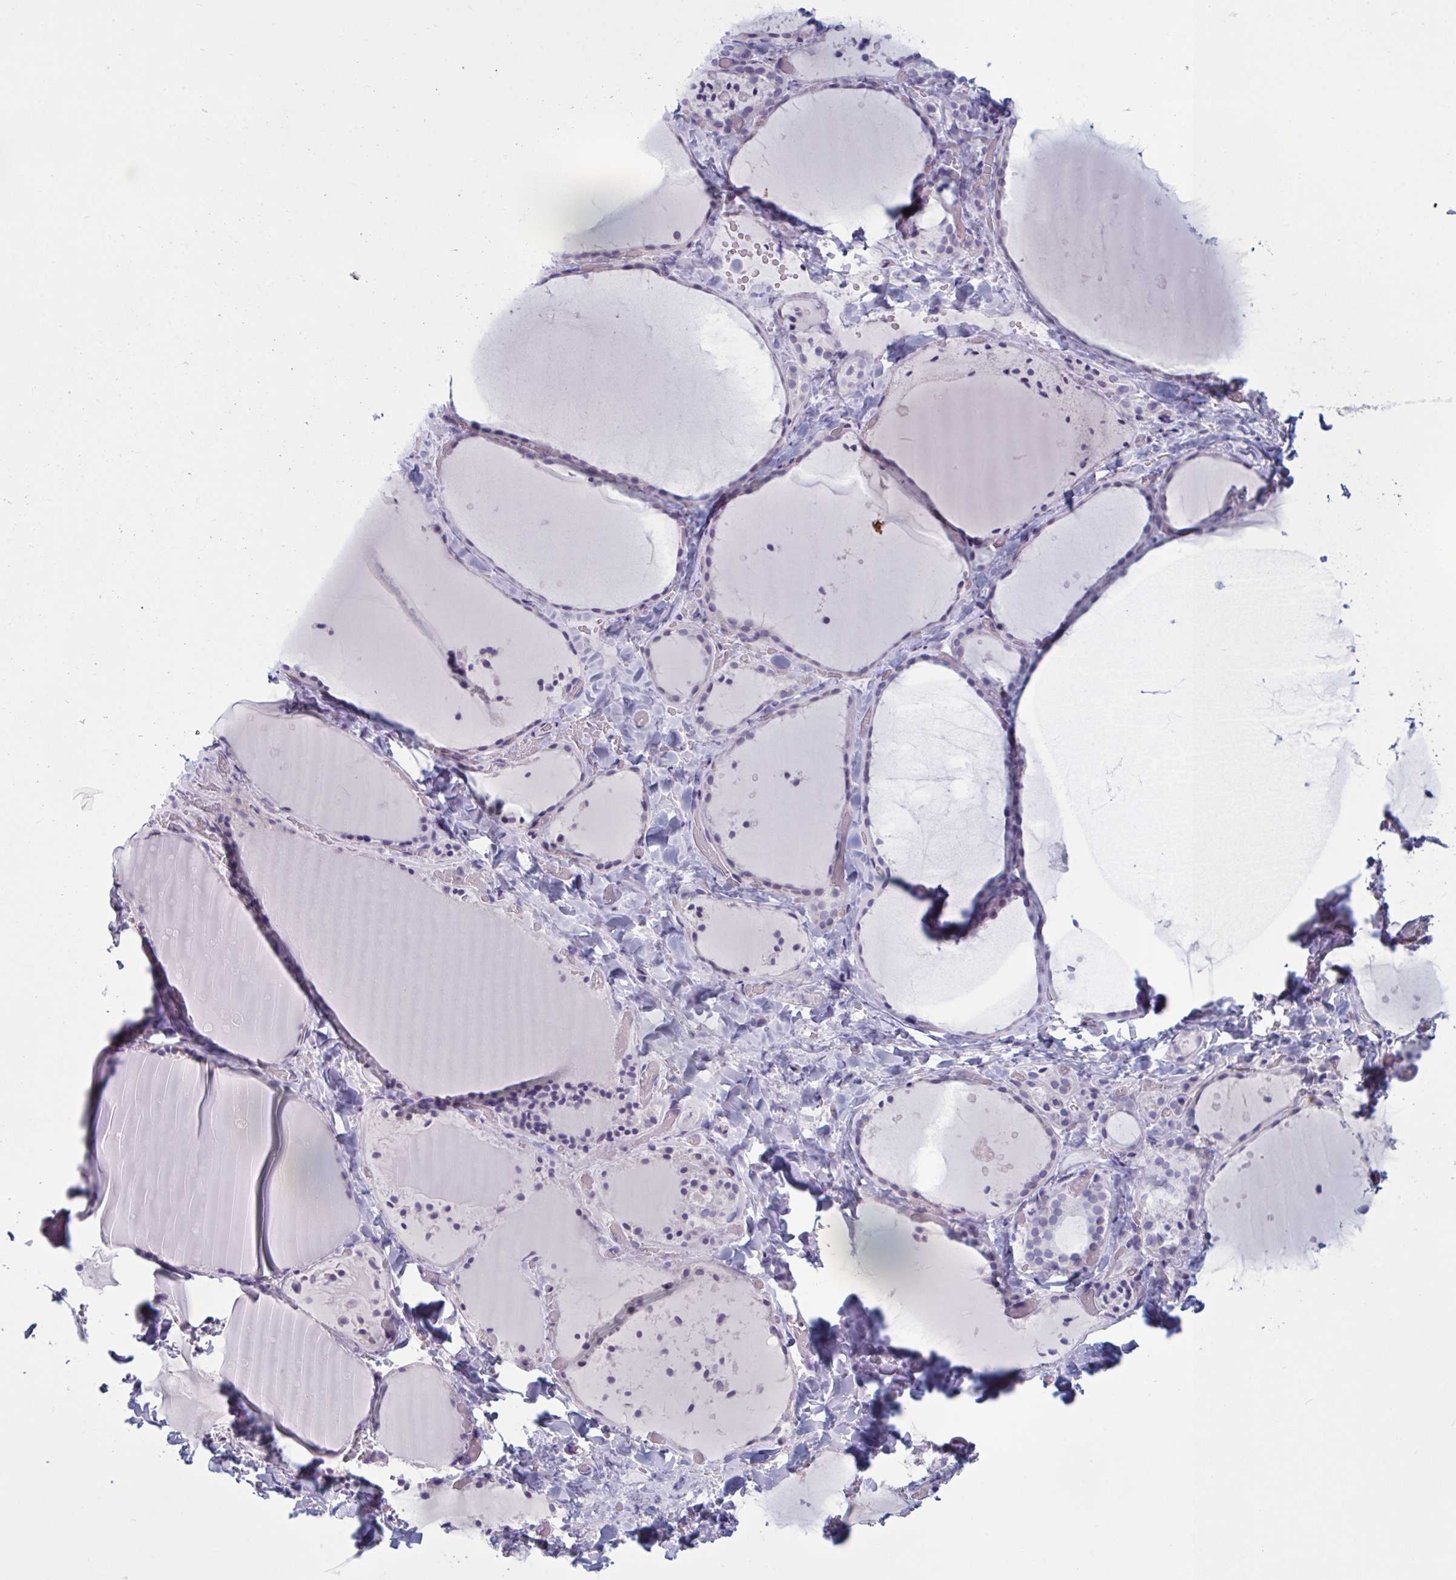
{"staining": {"intensity": "negative", "quantity": "none", "location": "none"}, "tissue": "thyroid gland", "cell_type": "Glandular cells", "image_type": "normal", "snomed": [{"axis": "morphology", "description": "Normal tissue, NOS"}, {"axis": "topography", "description": "Thyroid gland"}], "caption": "IHC of normal thyroid gland displays no staining in glandular cells.", "gene": "OR1L3", "patient": {"sex": "female", "age": 36}}